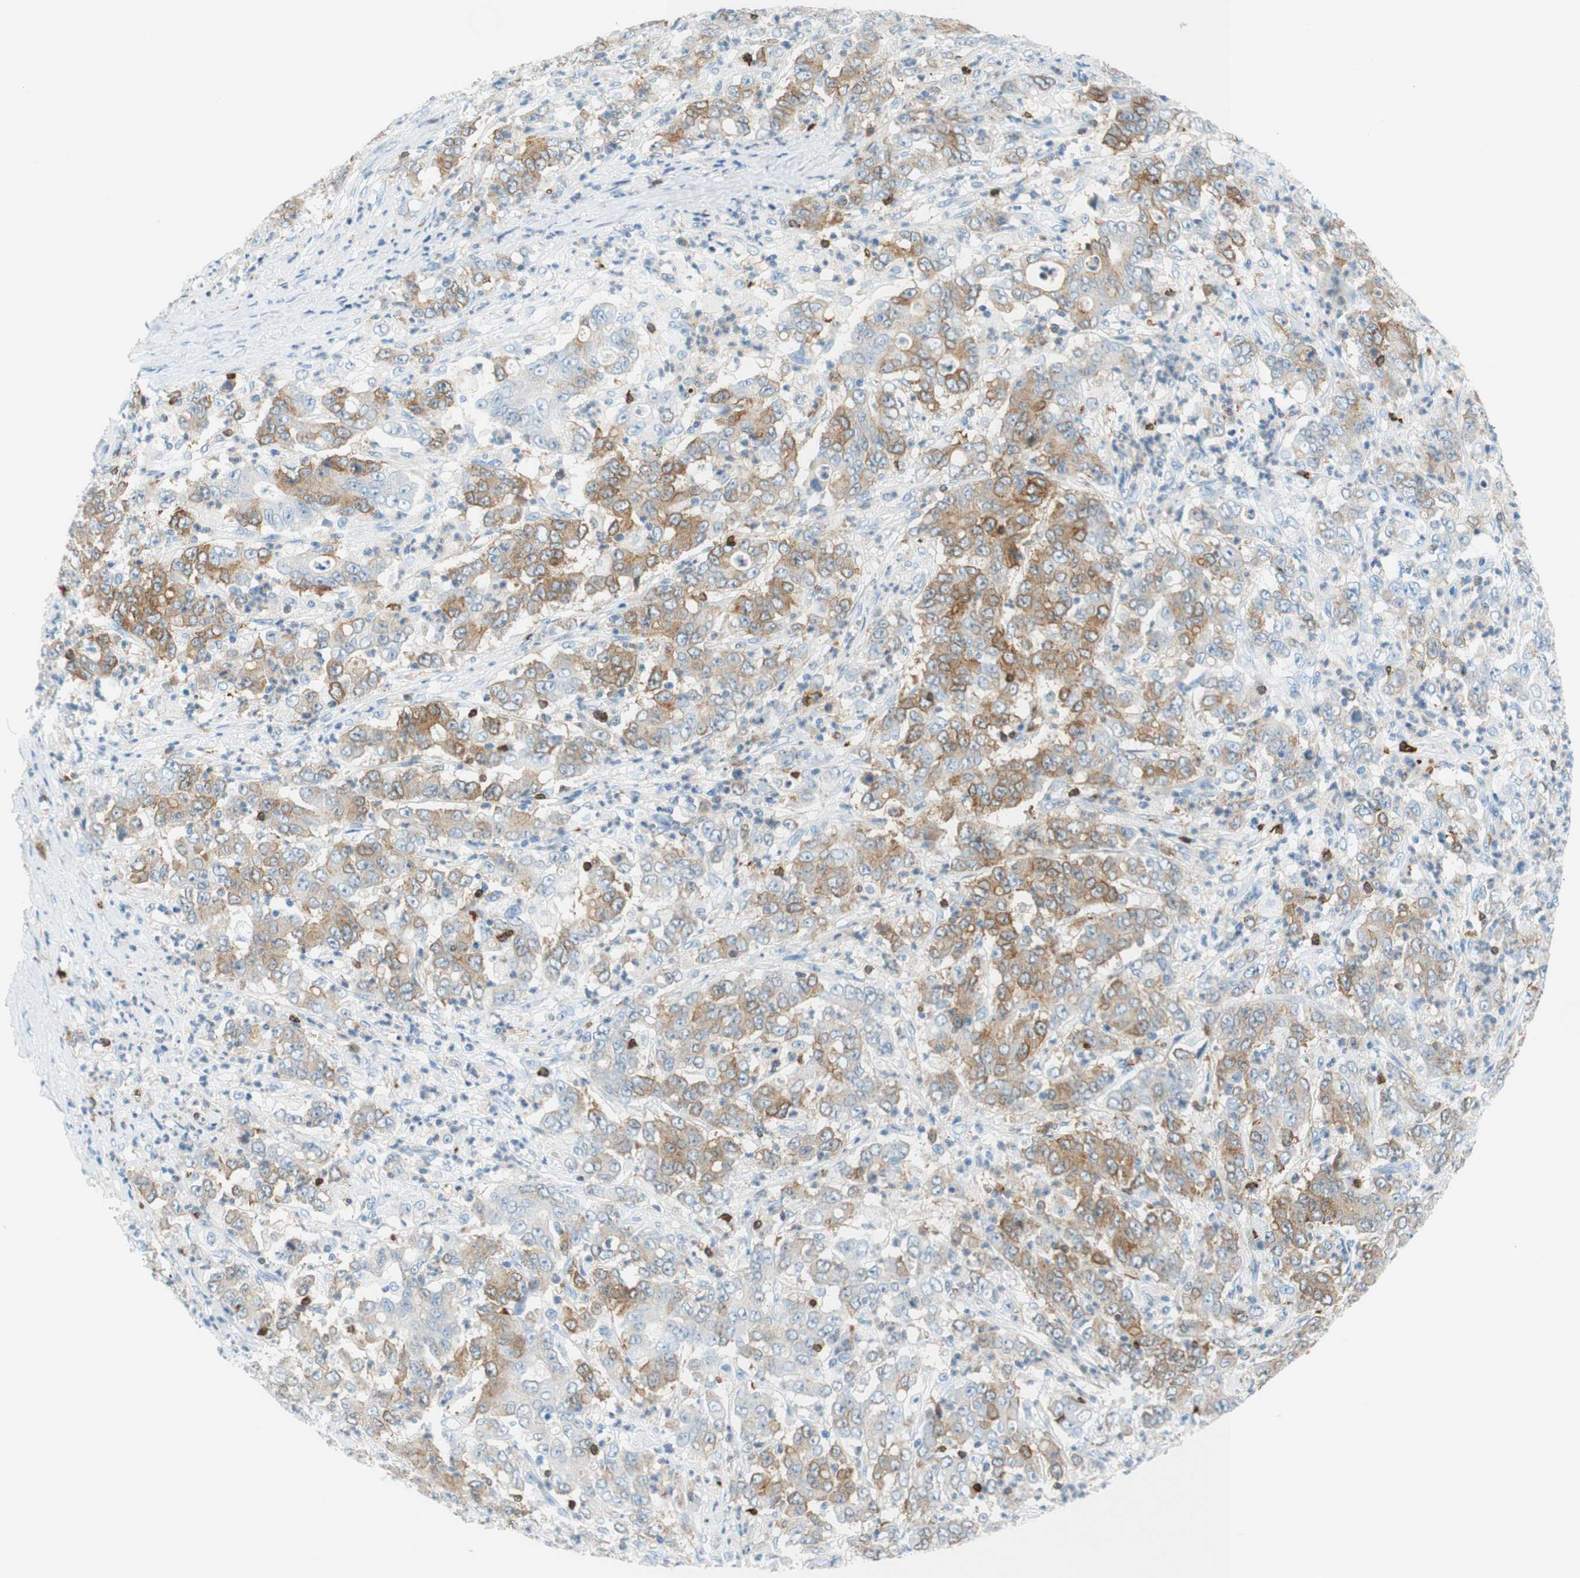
{"staining": {"intensity": "weak", "quantity": "25%-75%", "location": "cytoplasmic/membranous"}, "tissue": "stomach cancer", "cell_type": "Tumor cells", "image_type": "cancer", "snomed": [{"axis": "morphology", "description": "Adenocarcinoma, NOS"}, {"axis": "topography", "description": "Stomach, lower"}], "caption": "Tumor cells demonstrate low levels of weak cytoplasmic/membranous positivity in approximately 25%-75% of cells in stomach cancer.", "gene": "STMN1", "patient": {"sex": "female", "age": 71}}